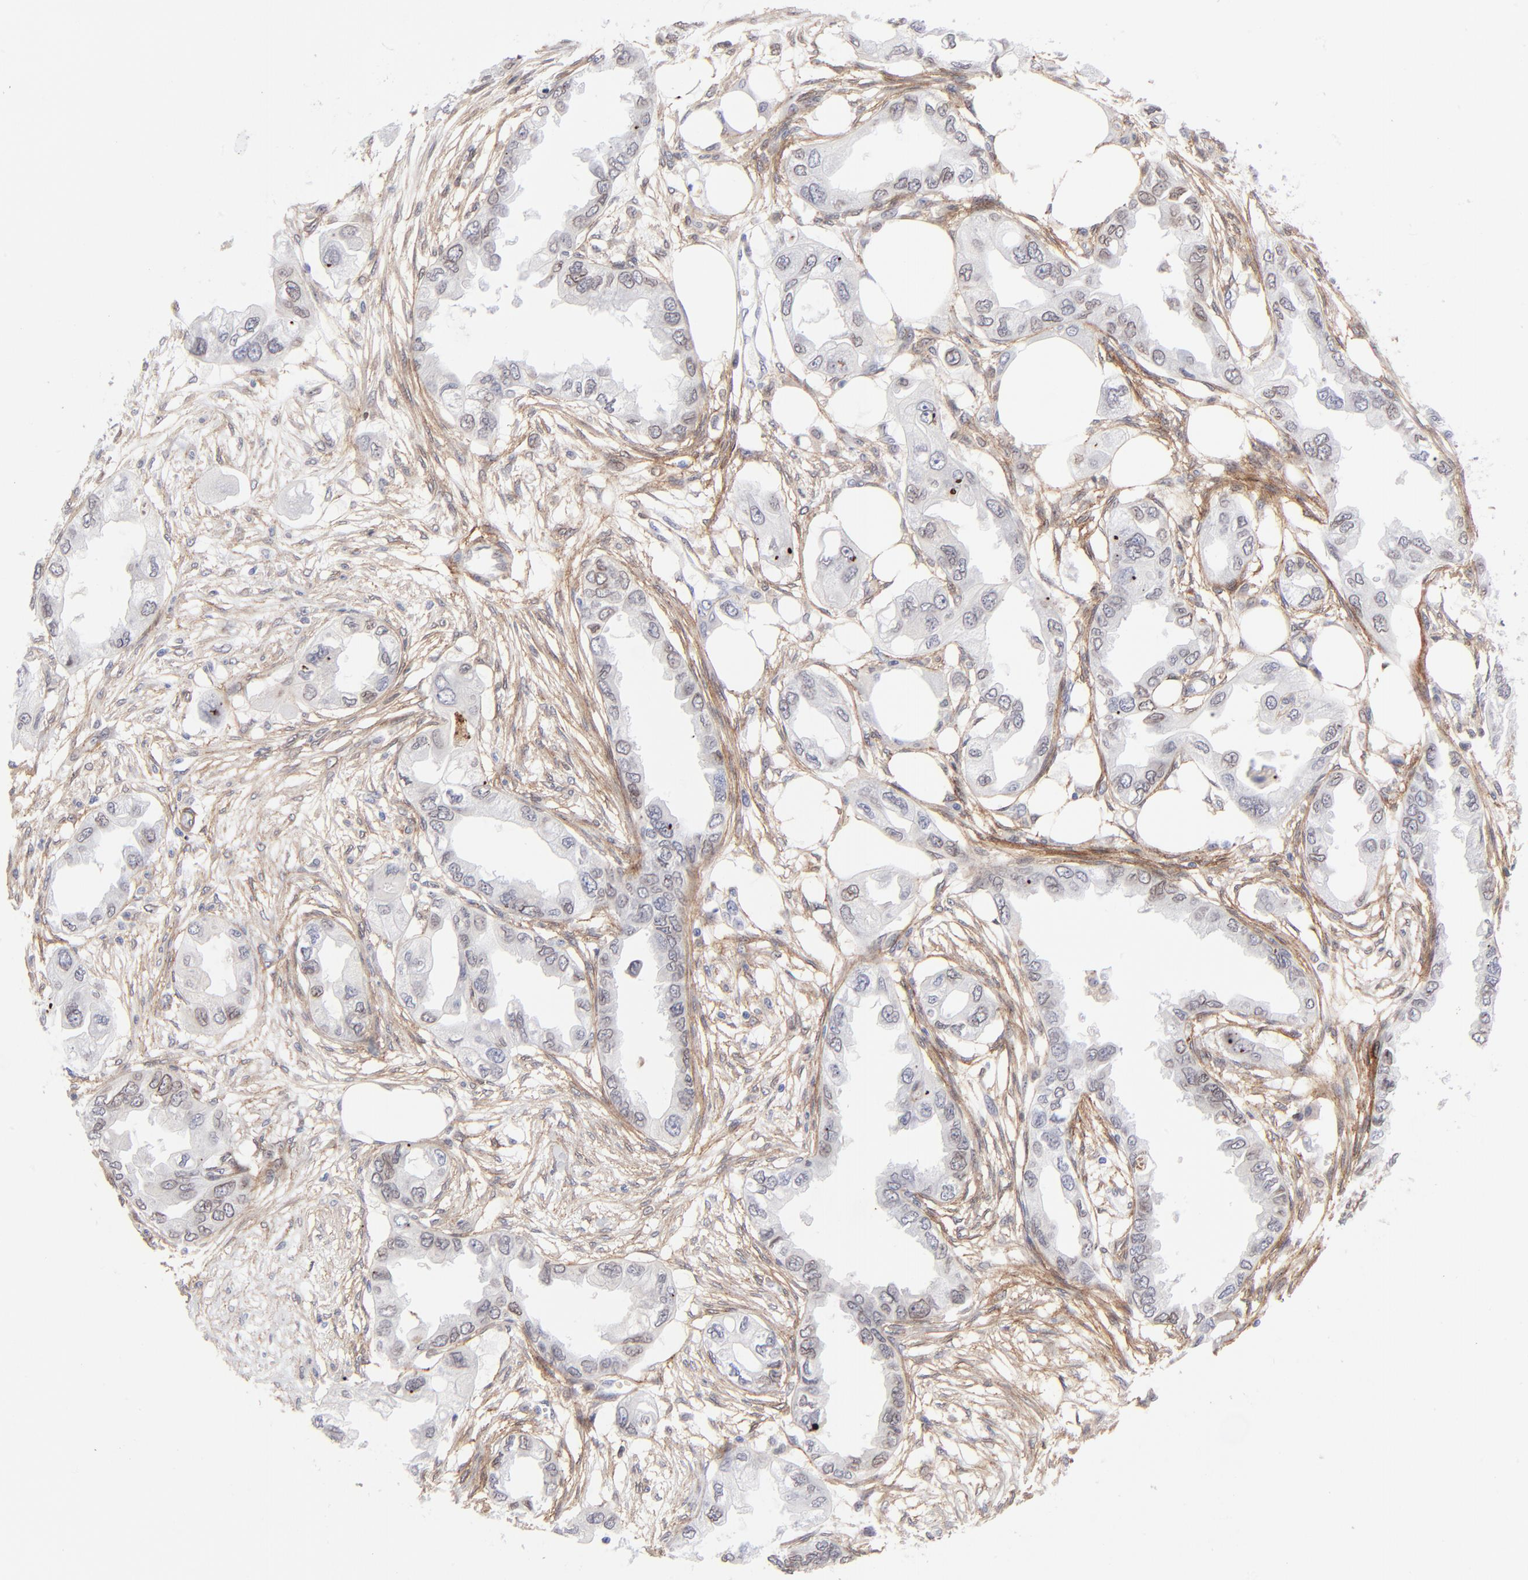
{"staining": {"intensity": "moderate", "quantity": "<25%", "location": "cytoplasmic/membranous,nuclear"}, "tissue": "endometrial cancer", "cell_type": "Tumor cells", "image_type": "cancer", "snomed": [{"axis": "morphology", "description": "Adenocarcinoma, NOS"}, {"axis": "topography", "description": "Endometrium"}], "caption": "A micrograph of human endometrial cancer stained for a protein demonstrates moderate cytoplasmic/membranous and nuclear brown staining in tumor cells.", "gene": "PDGFRB", "patient": {"sex": "female", "age": 67}}